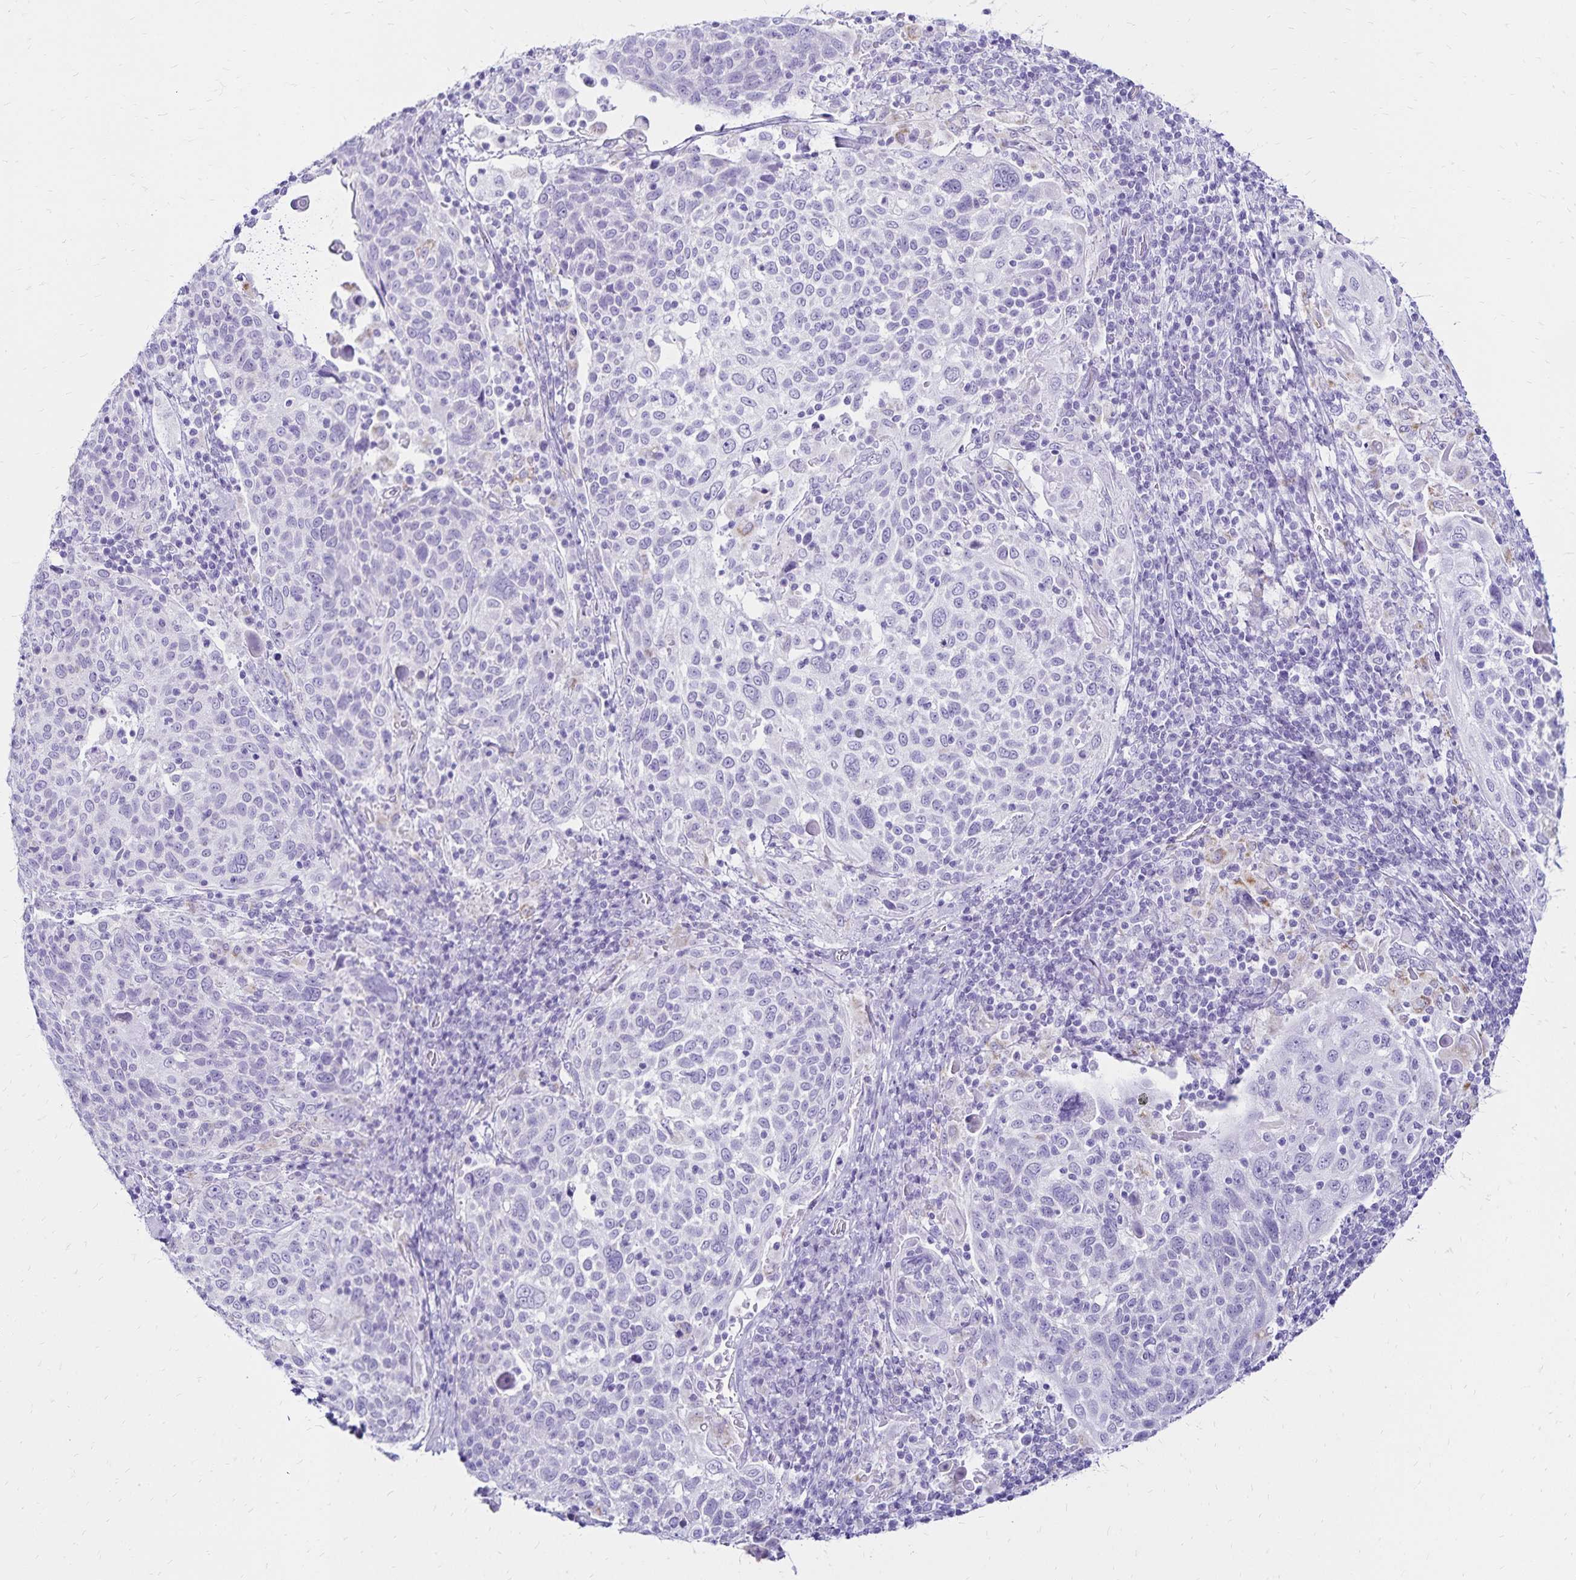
{"staining": {"intensity": "negative", "quantity": "none", "location": "none"}, "tissue": "cervical cancer", "cell_type": "Tumor cells", "image_type": "cancer", "snomed": [{"axis": "morphology", "description": "Squamous cell carcinoma, NOS"}, {"axis": "topography", "description": "Cervix"}], "caption": "Cervical cancer was stained to show a protein in brown. There is no significant positivity in tumor cells.", "gene": "LIN28B", "patient": {"sex": "female", "age": 61}}